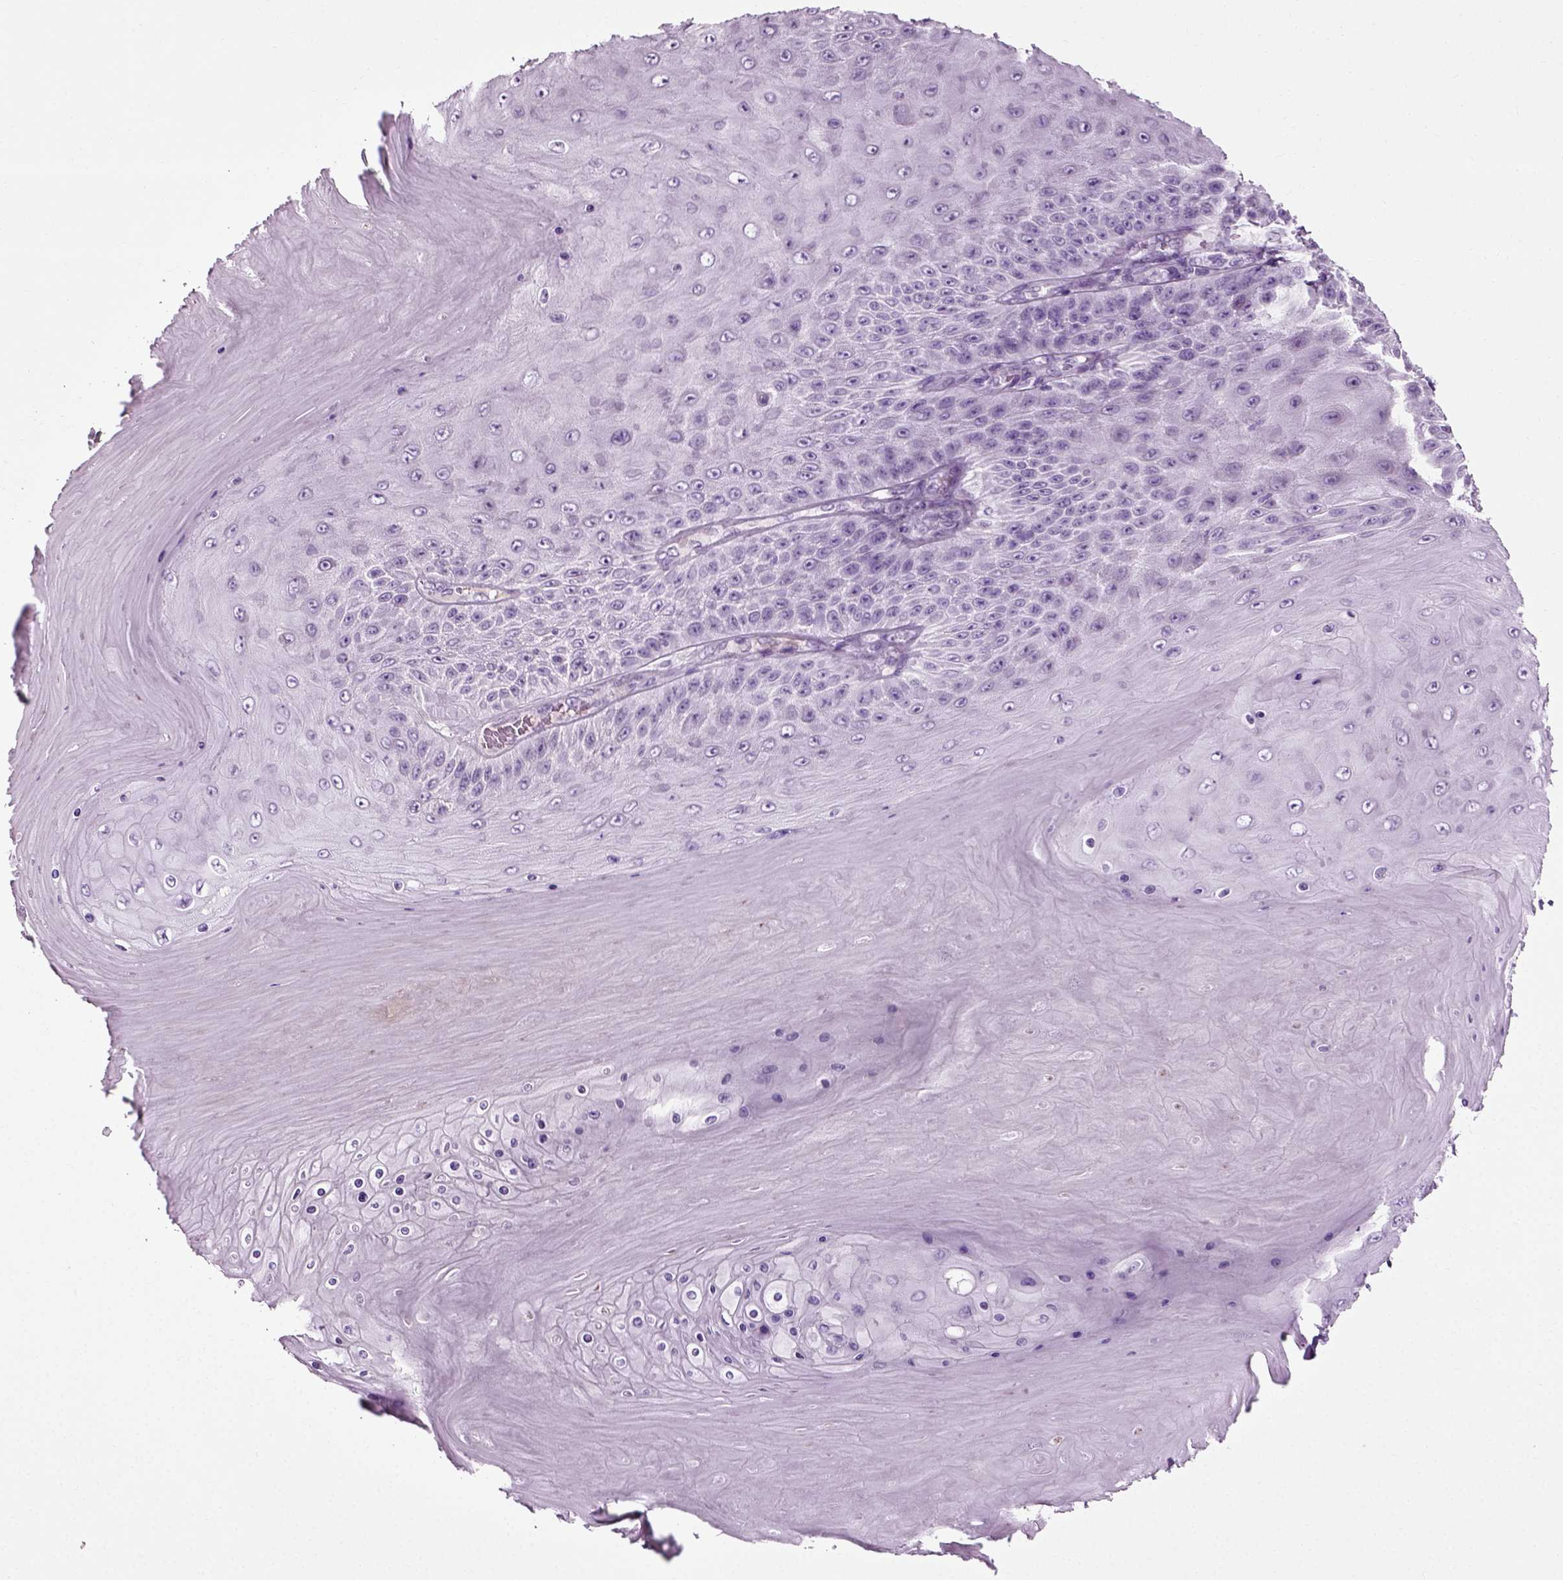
{"staining": {"intensity": "negative", "quantity": "none", "location": "none"}, "tissue": "skin cancer", "cell_type": "Tumor cells", "image_type": "cancer", "snomed": [{"axis": "morphology", "description": "Squamous cell carcinoma, NOS"}, {"axis": "topography", "description": "Skin"}], "caption": "Human squamous cell carcinoma (skin) stained for a protein using immunohistochemistry (IHC) reveals no expression in tumor cells.", "gene": "SLC26A8", "patient": {"sex": "male", "age": 62}}